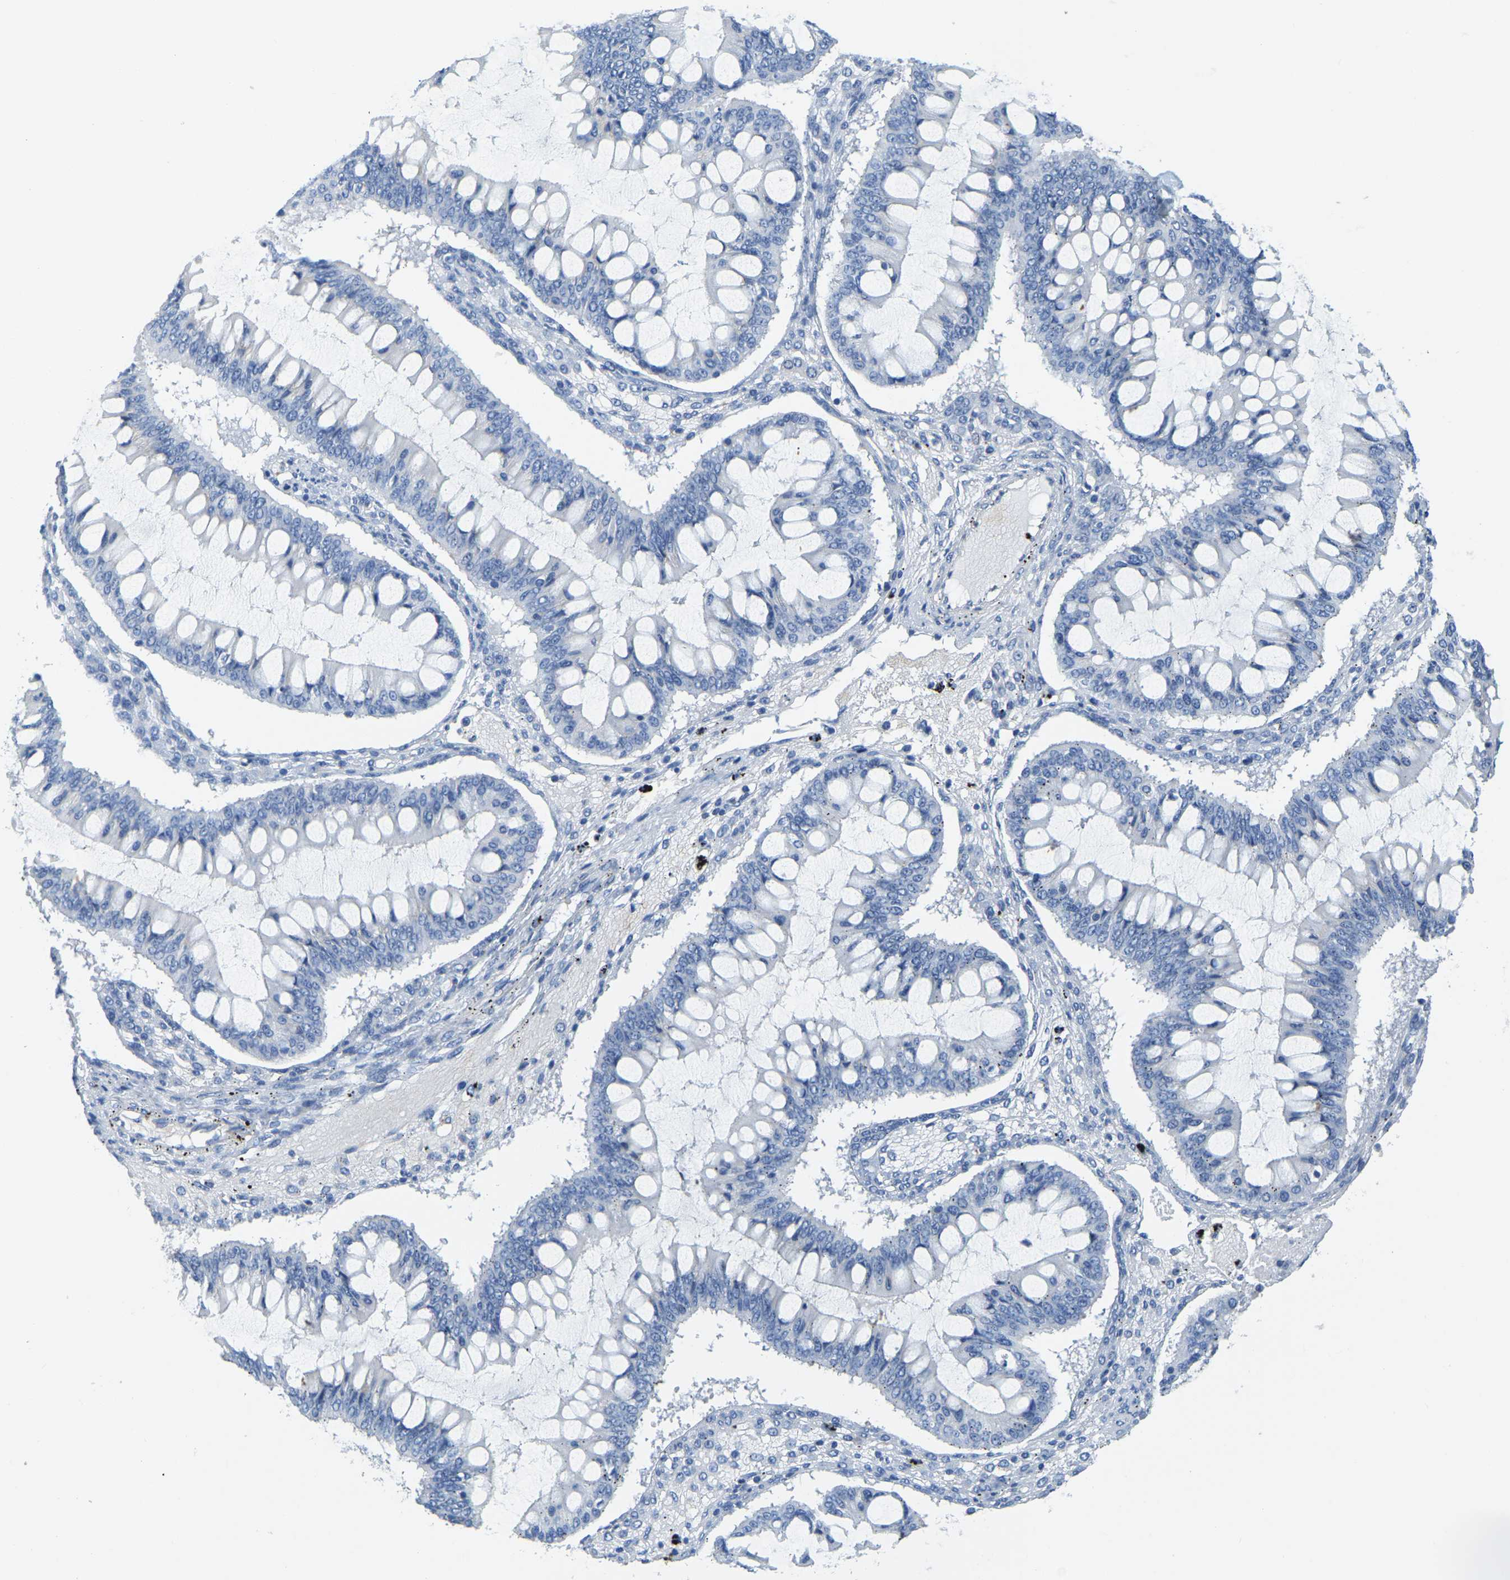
{"staining": {"intensity": "negative", "quantity": "none", "location": "none"}, "tissue": "ovarian cancer", "cell_type": "Tumor cells", "image_type": "cancer", "snomed": [{"axis": "morphology", "description": "Cystadenocarcinoma, mucinous, NOS"}, {"axis": "topography", "description": "Ovary"}], "caption": "Mucinous cystadenocarcinoma (ovarian) was stained to show a protein in brown. There is no significant staining in tumor cells.", "gene": "FAM174A", "patient": {"sex": "female", "age": 73}}